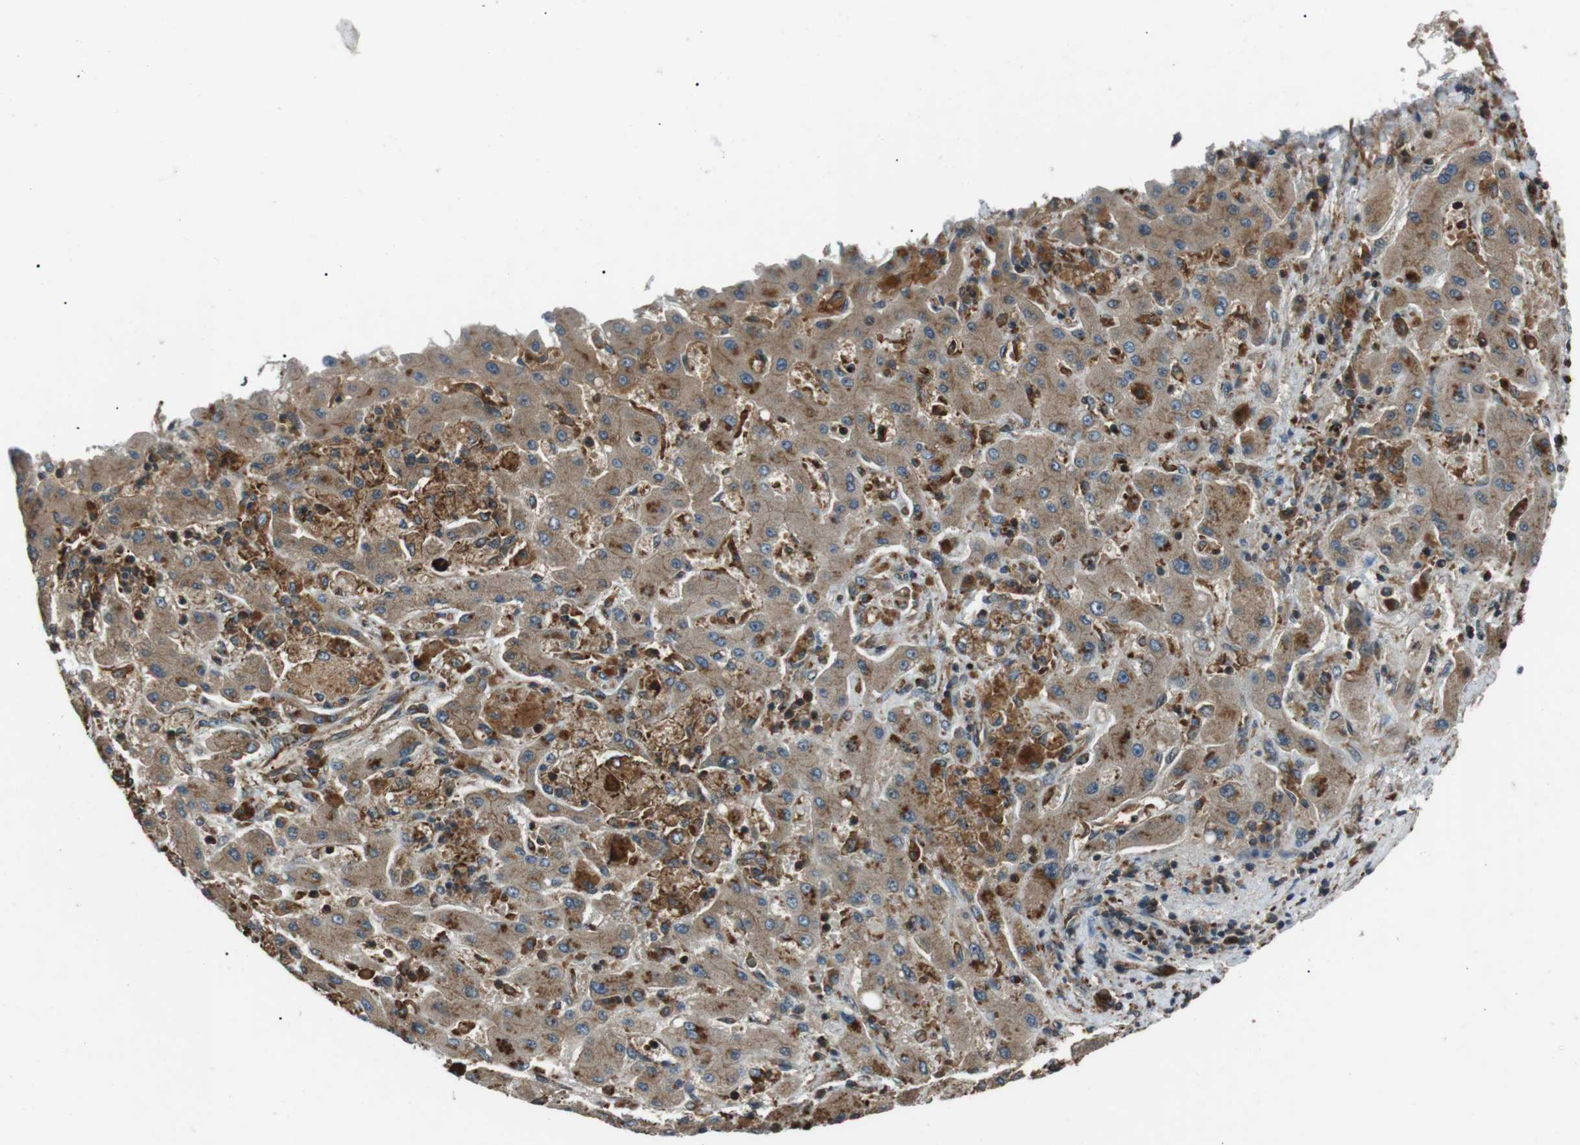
{"staining": {"intensity": "moderate", "quantity": ">75%", "location": "cytoplasmic/membranous"}, "tissue": "liver cancer", "cell_type": "Tumor cells", "image_type": "cancer", "snomed": [{"axis": "morphology", "description": "Cholangiocarcinoma"}, {"axis": "topography", "description": "Liver"}], "caption": "A brown stain labels moderate cytoplasmic/membranous staining of a protein in cholangiocarcinoma (liver) tumor cells.", "gene": "GPR161", "patient": {"sex": "male", "age": 50}}